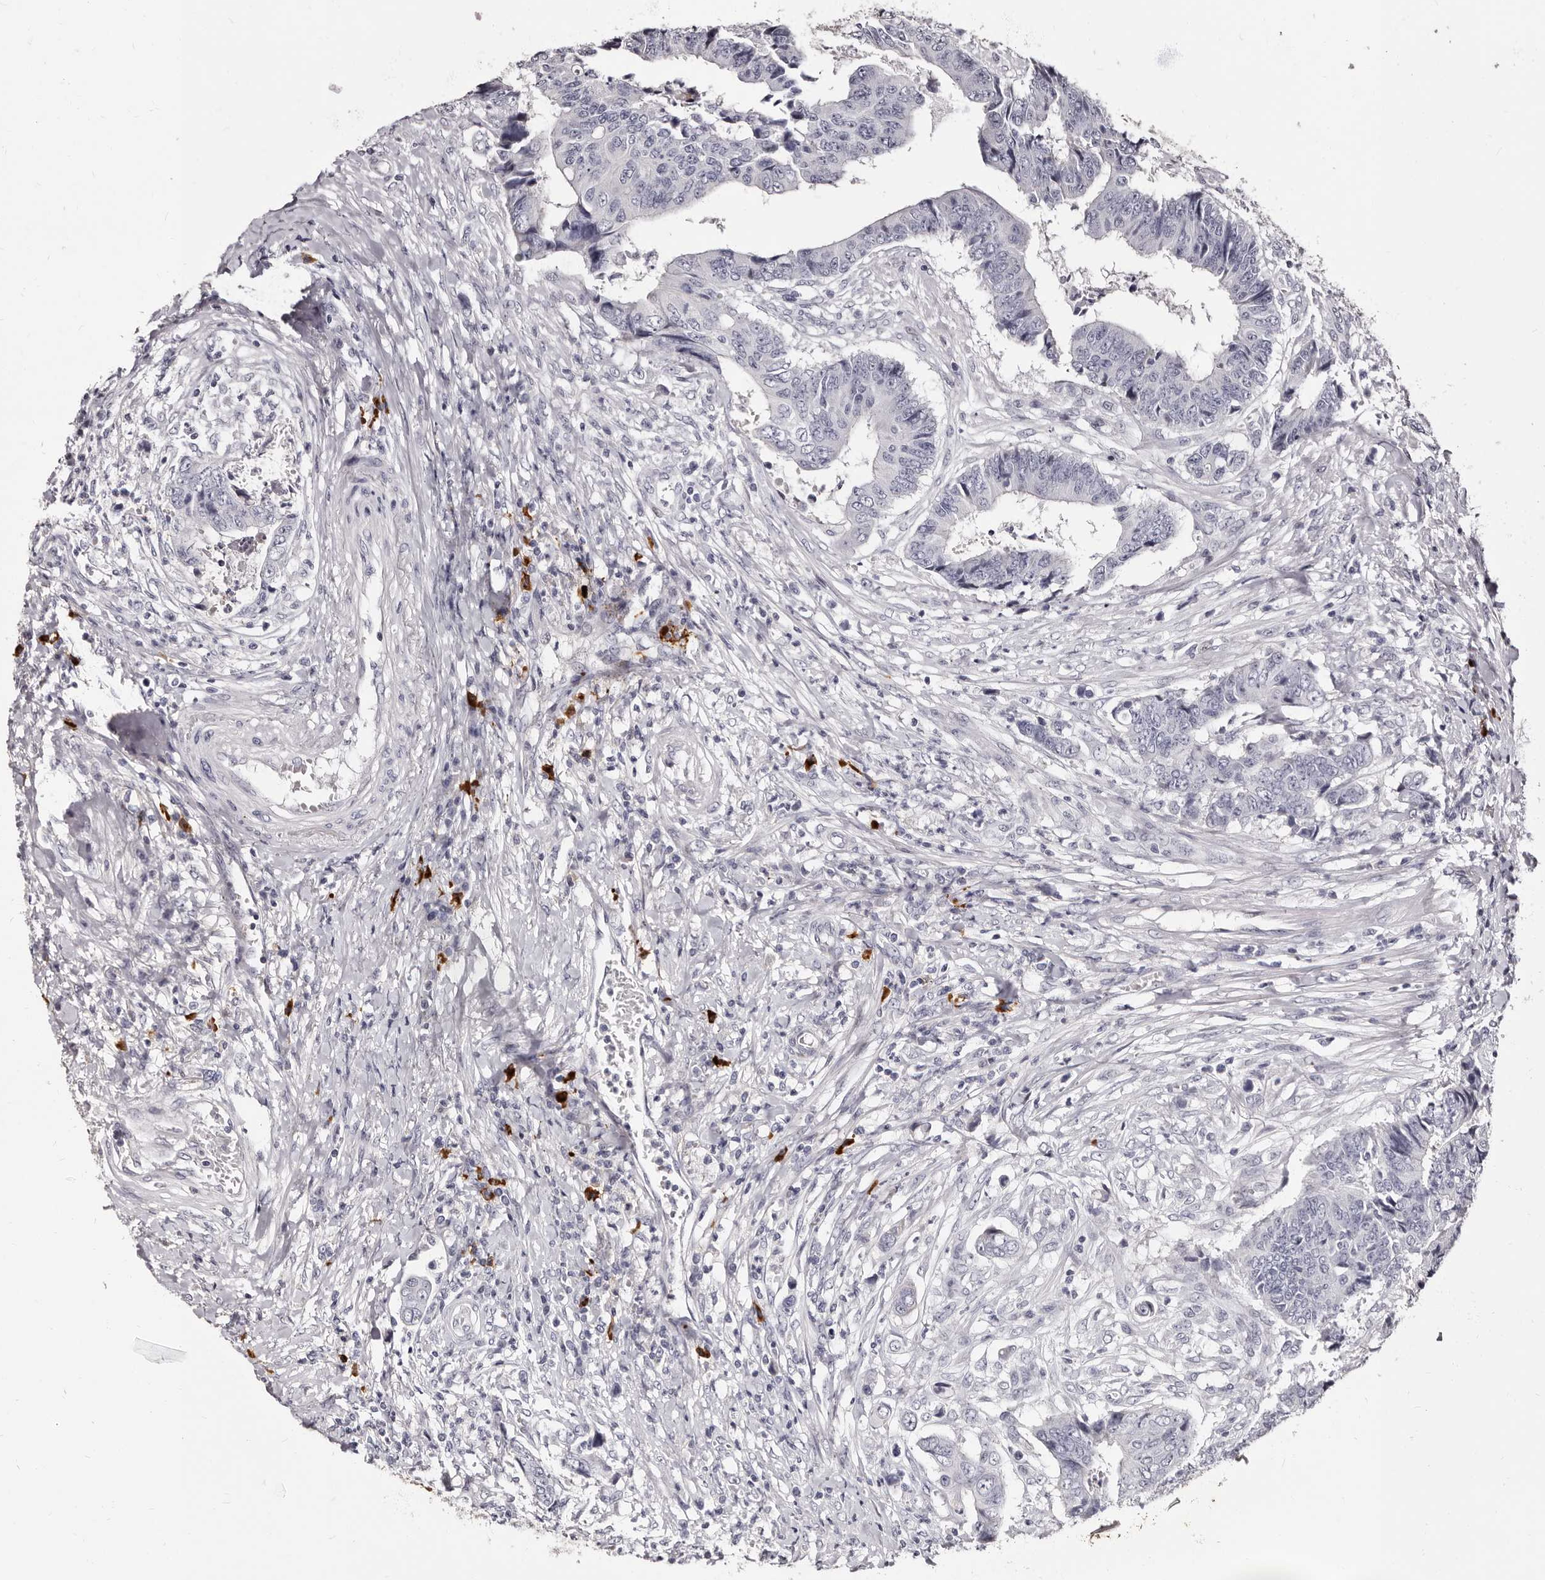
{"staining": {"intensity": "negative", "quantity": "none", "location": "none"}, "tissue": "colorectal cancer", "cell_type": "Tumor cells", "image_type": "cancer", "snomed": [{"axis": "morphology", "description": "Adenocarcinoma, NOS"}, {"axis": "topography", "description": "Rectum"}], "caption": "This photomicrograph is of colorectal cancer (adenocarcinoma) stained with IHC to label a protein in brown with the nuclei are counter-stained blue. There is no staining in tumor cells.", "gene": "TBC1D22B", "patient": {"sex": "male", "age": 84}}